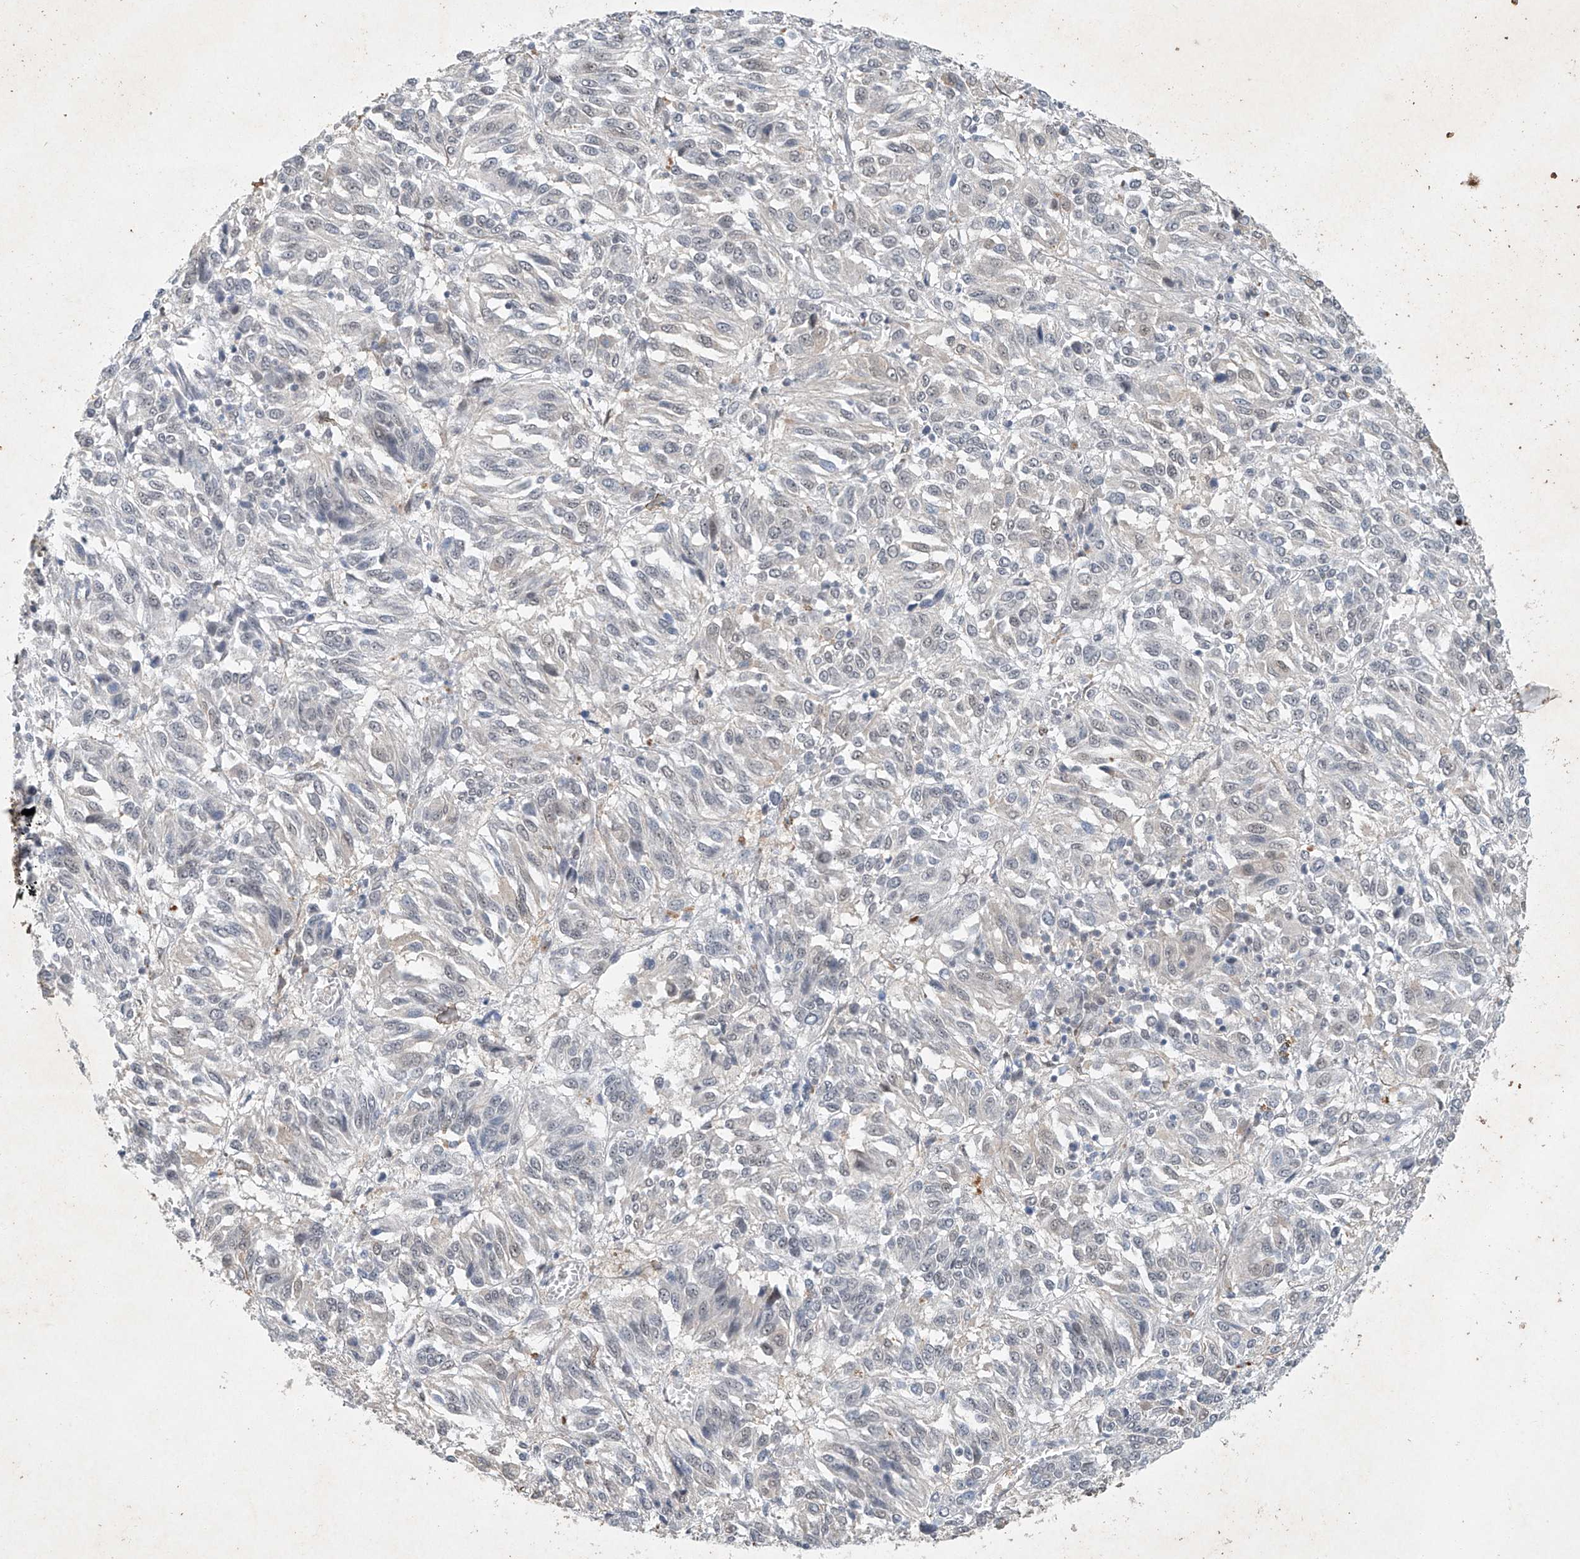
{"staining": {"intensity": "negative", "quantity": "none", "location": "none"}, "tissue": "melanoma", "cell_type": "Tumor cells", "image_type": "cancer", "snomed": [{"axis": "morphology", "description": "Malignant melanoma, Metastatic site"}, {"axis": "topography", "description": "Lung"}], "caption": "DAB immunohistochemical staining of malignant melanoma (metastatic site) shows no significant staining in tumor cells.", "gene": "TAF8", "patient": {"sex": "male", "age": 64}}